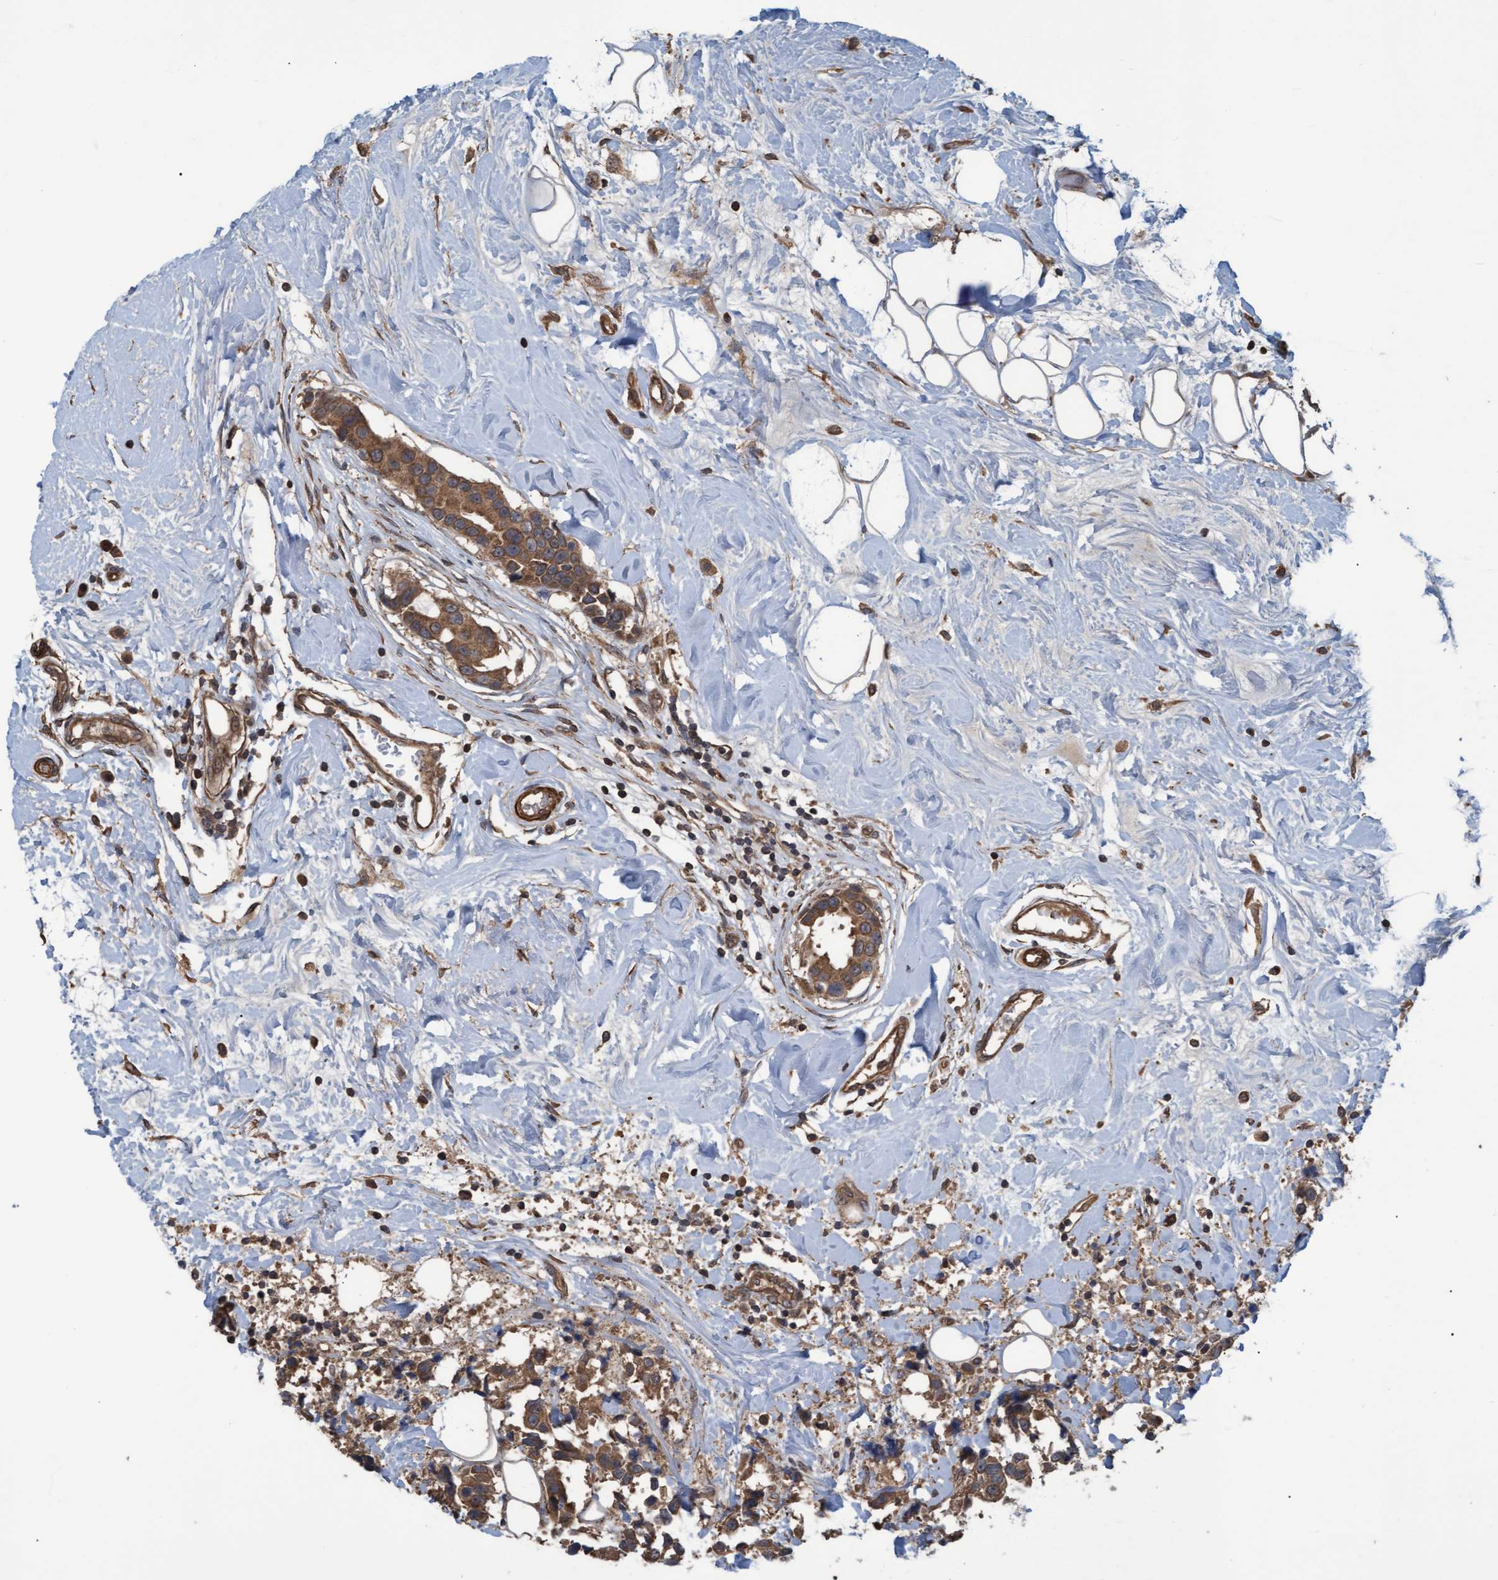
{"staining": {"intensity": "moderate", "quantity": ">75%", "location": "cytoplasmic/membranous"}, "tissue": "breast cancer", "cell_type": "Tumor cells", "image_type": "cancer", "snomed": [{"axis": "morphology", "description": "Normal tissue, NOS"}, {"axis": "morphology", "description": "Duct carcinoma"}, {"axis": "topography", "description": "Breast"}], "caption": "IHC image of infiltrating ductal carcinoma (breast) stained for a protein (brown), which demonstrates medium levels of moderate cytoplasmic/membranous staining in about >75% of tumor cells.", "gene": "GGT6", "patient": {"sex": "female", "age": 39}}